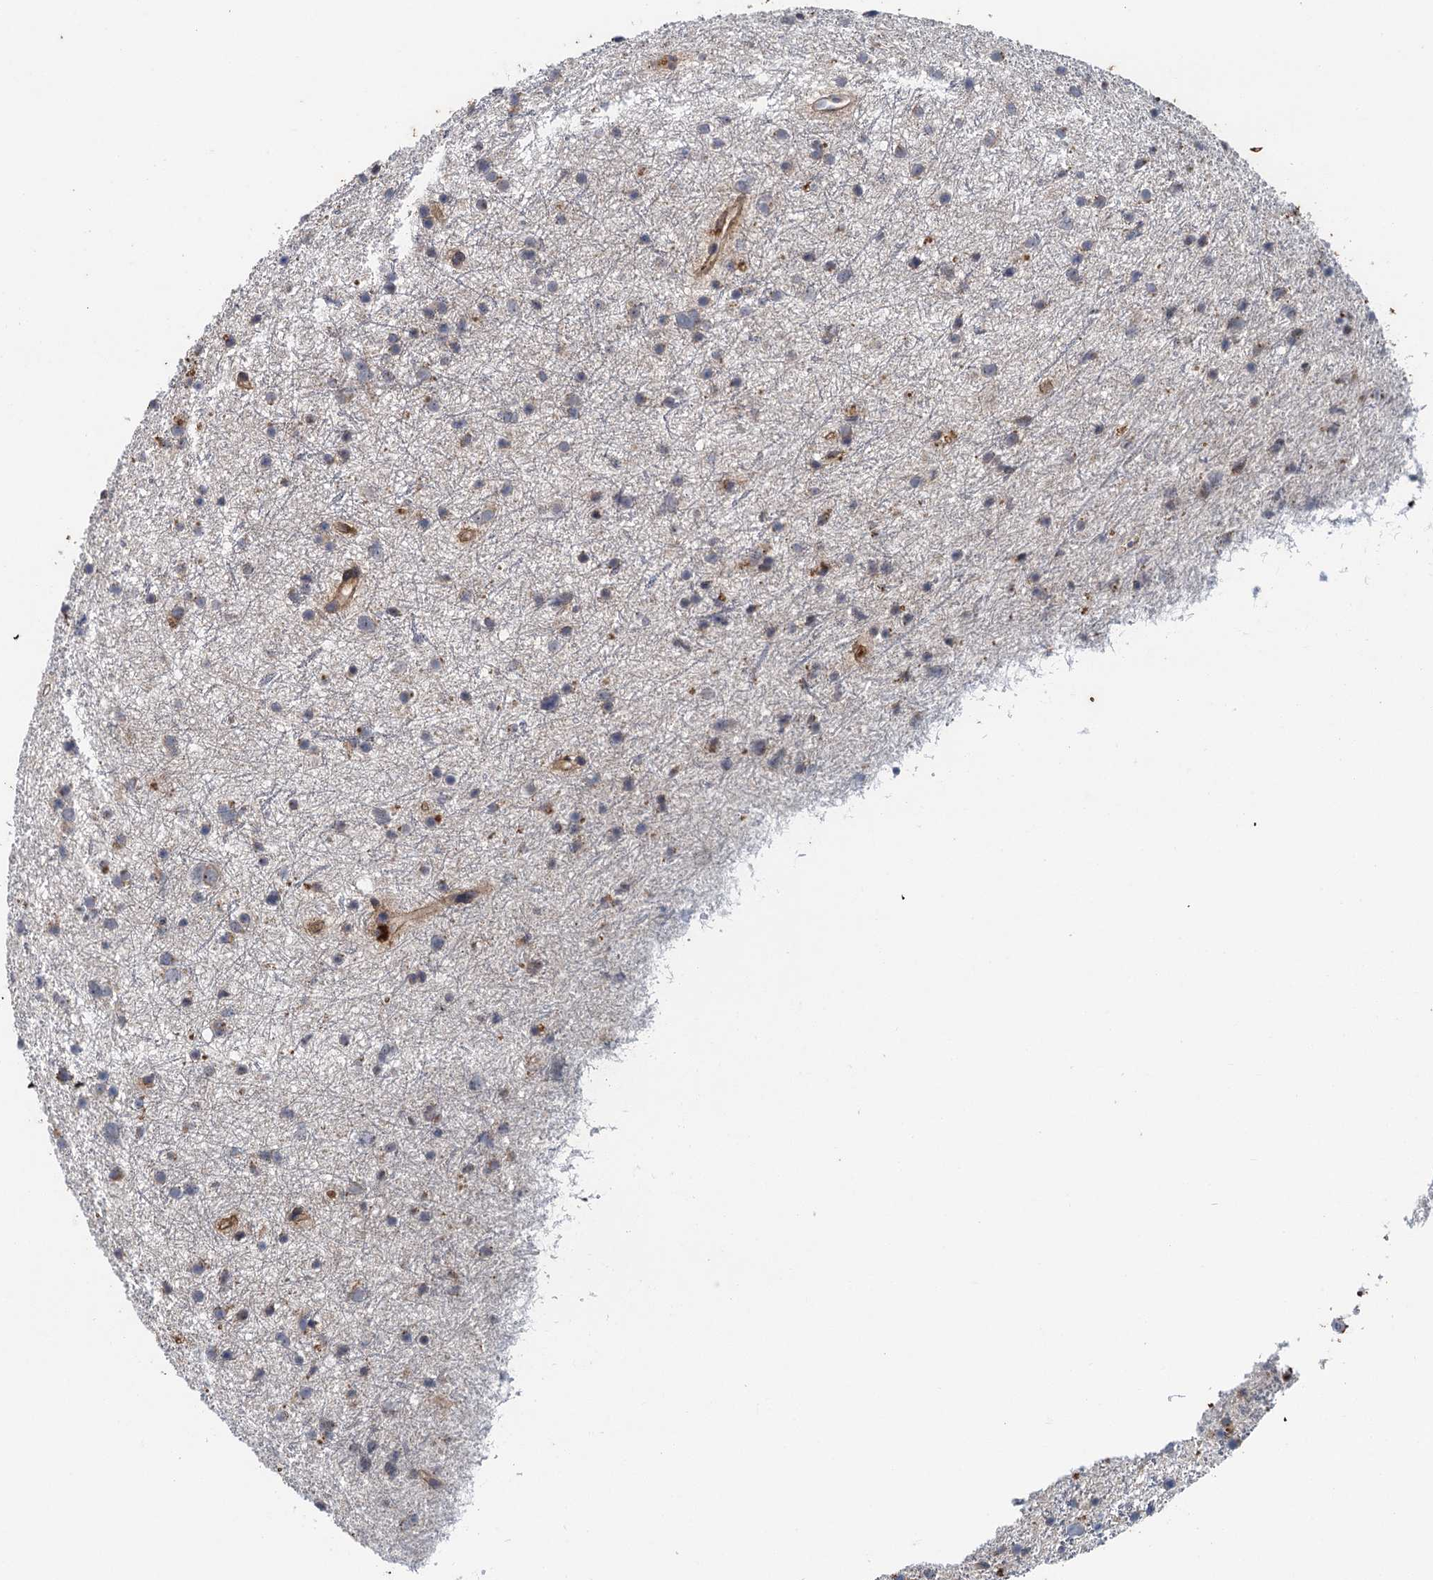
{"staining": {"intensity": "negative", "quantity": "none", "location": "none"}, "tissue": "glioma", "cell_type": "Tumor cells", "image_type": "cancer", "snomed": [{"axis": "morphology", "description": "Glioma, malignant, Low grade"}, {"axis": "topography", "description": "Cerebral cortex"}], "caption": "Immunohistochemistry photomicrograph of low-grade glioma (malignant) stained for a protein (brown), which exhibits no staining in tumor cells.", "gene": "TPCN1", "patient": {"sex": "female", "age": 39}}